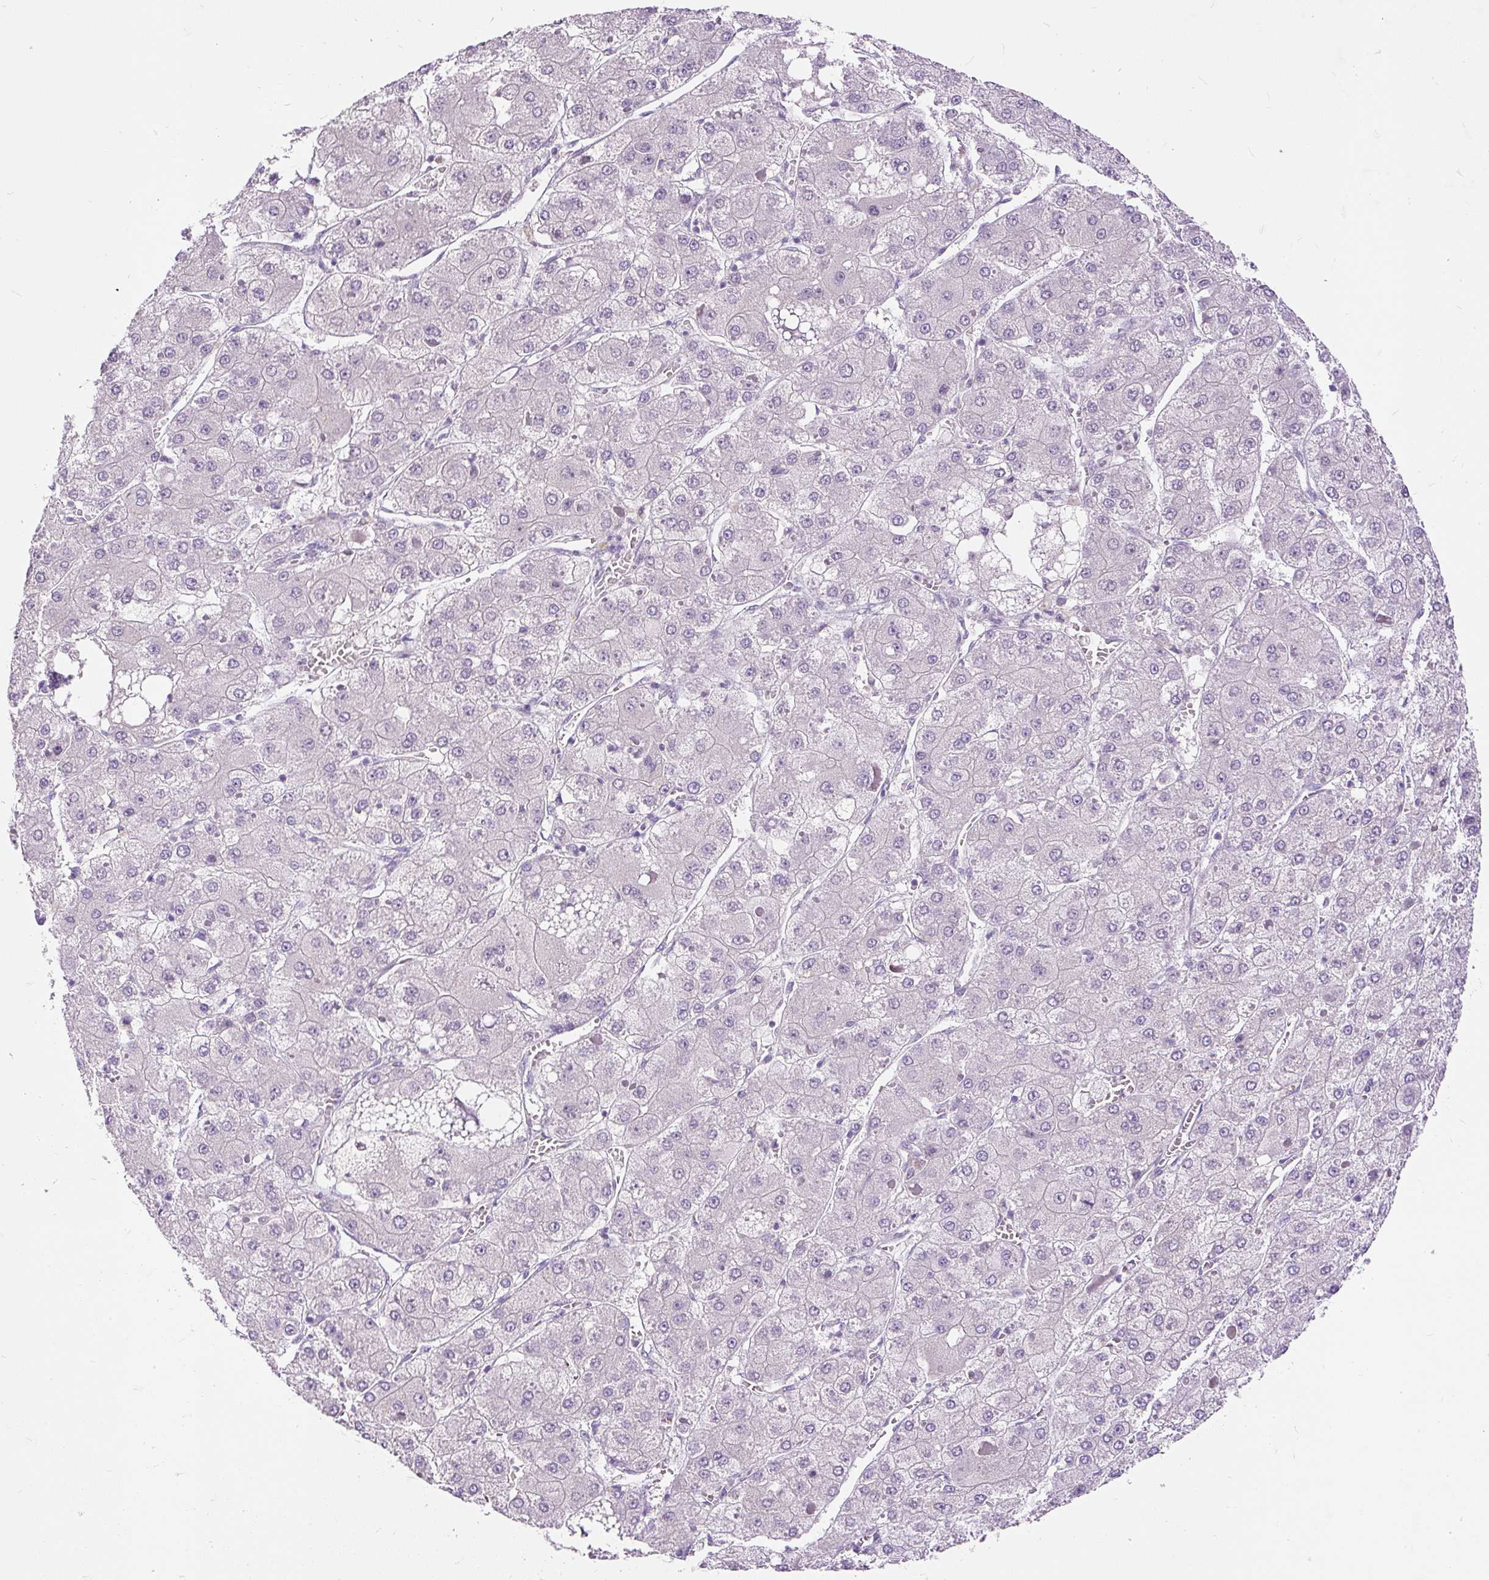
{"staining": {"intensity": "negative", "quantity": "none", "location": "none"}, "tissue": "liver cancer", "cell_type": "Tumor cells", "image_type": "cancer", "snomed": [{"axis": "morphology", "description": "Carcinoma, Hepatocellular, NOS"}, {"axis": "topography", "description": "Liver"}], "caption": "A high-resolution image shows immunohistochemistry staining of liver cancer (hepatocellular carcinoma), which shows no significant expression in tumor cells.", "gene": "KRTAP20-3", "patient": {"sex": "female", "age": 73}}